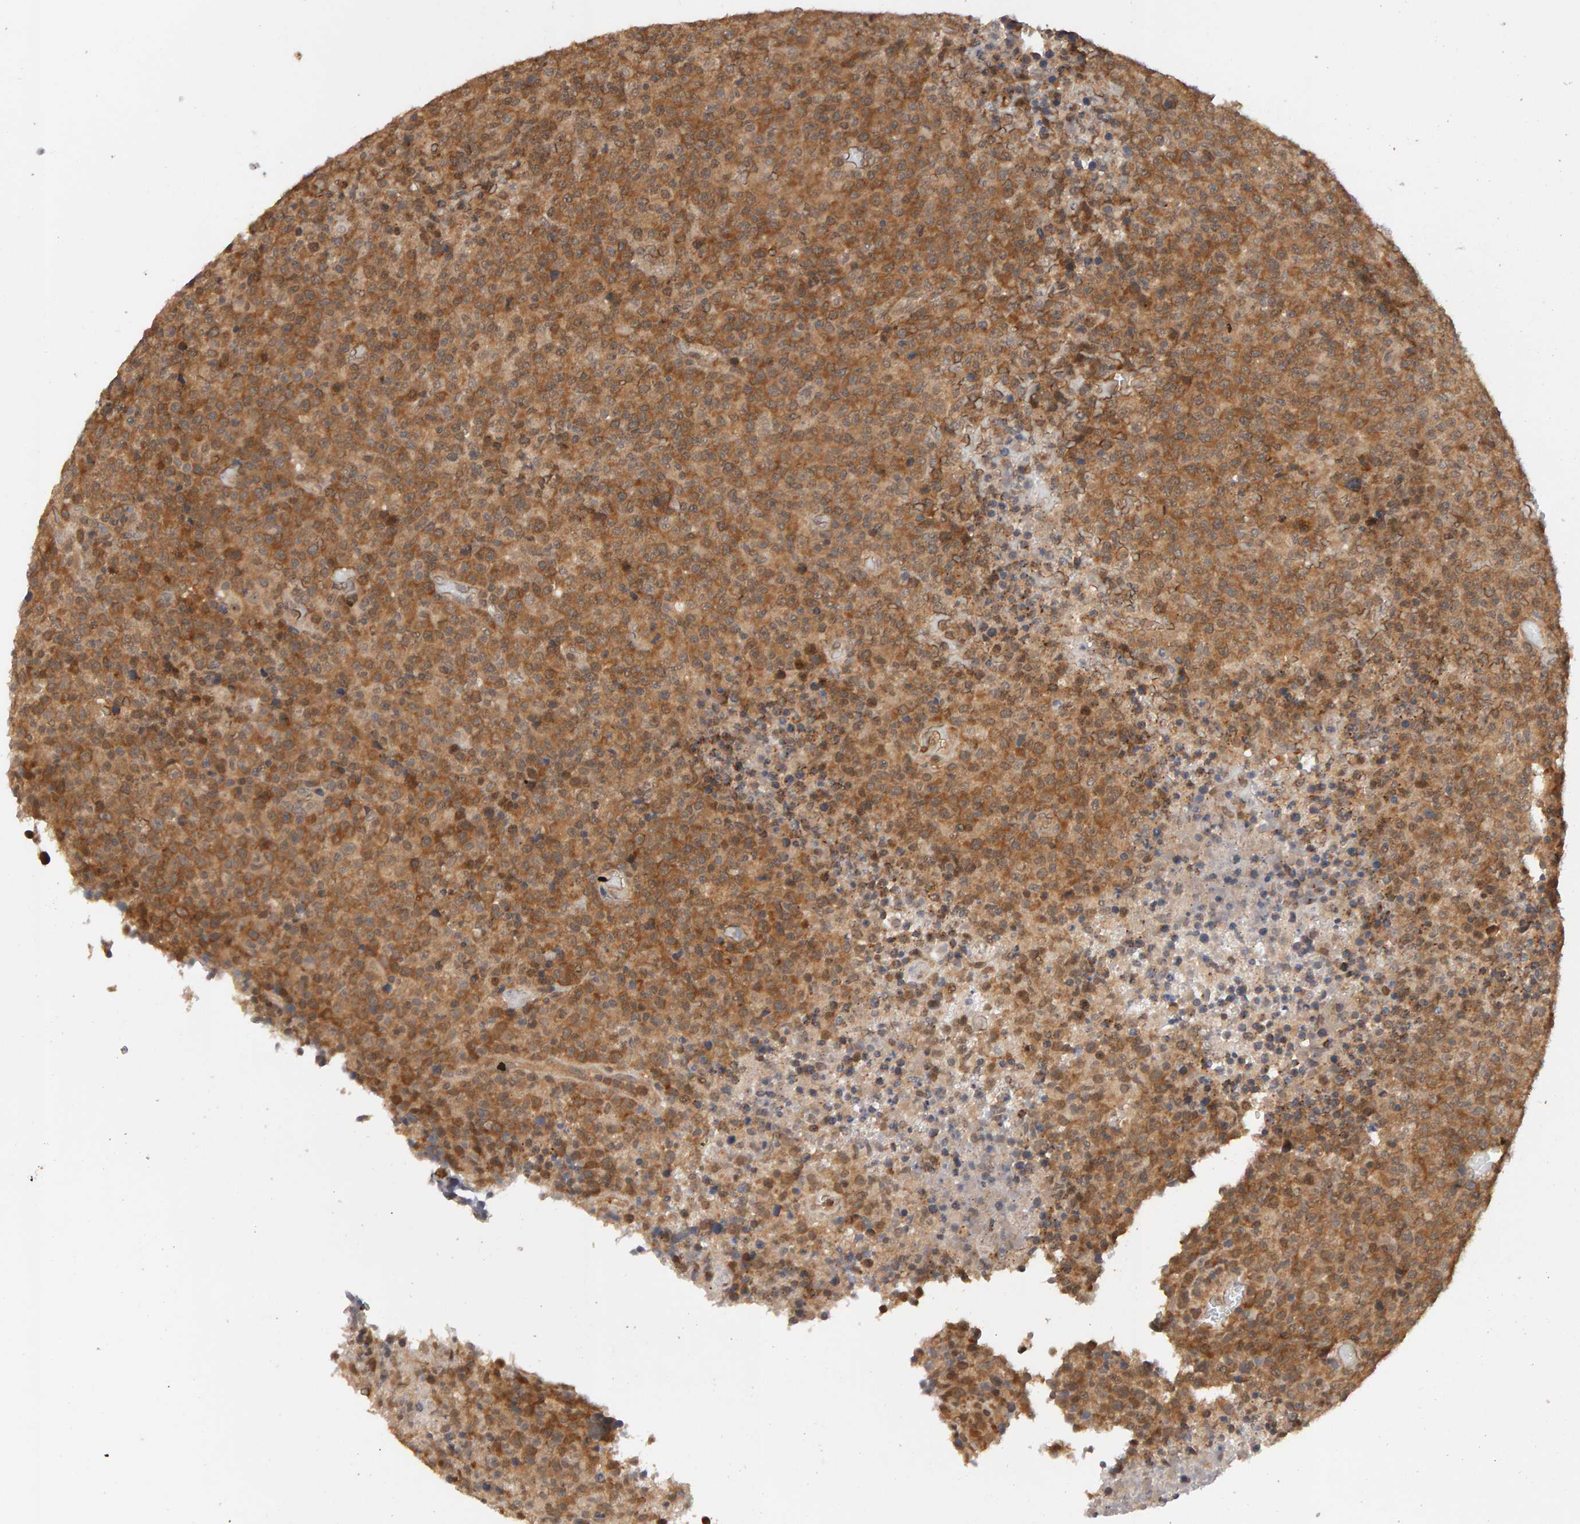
{"staining": {"intensity": "moderate", "quantity": ">75%", "location": "cytoplasmic/membranous"}, "tissue": "lymphoma", "cell_type": "Tumor cells", "image_type": "cancer", "snomed": [{"axis": "morphology", "description": "Malignant lymphoma, non-Hodgkin's type, High grade"}, {"axis": "topography", "description": "Lymph node"}], "caption": "Brown immunohistochemical staining in lymphoma exhibits moderate cytoplasmic/membranous expression in approximately >75% of tumor cells.", "gene": "DNAJC7", "patient": {"sex": "male", "age": 13}}